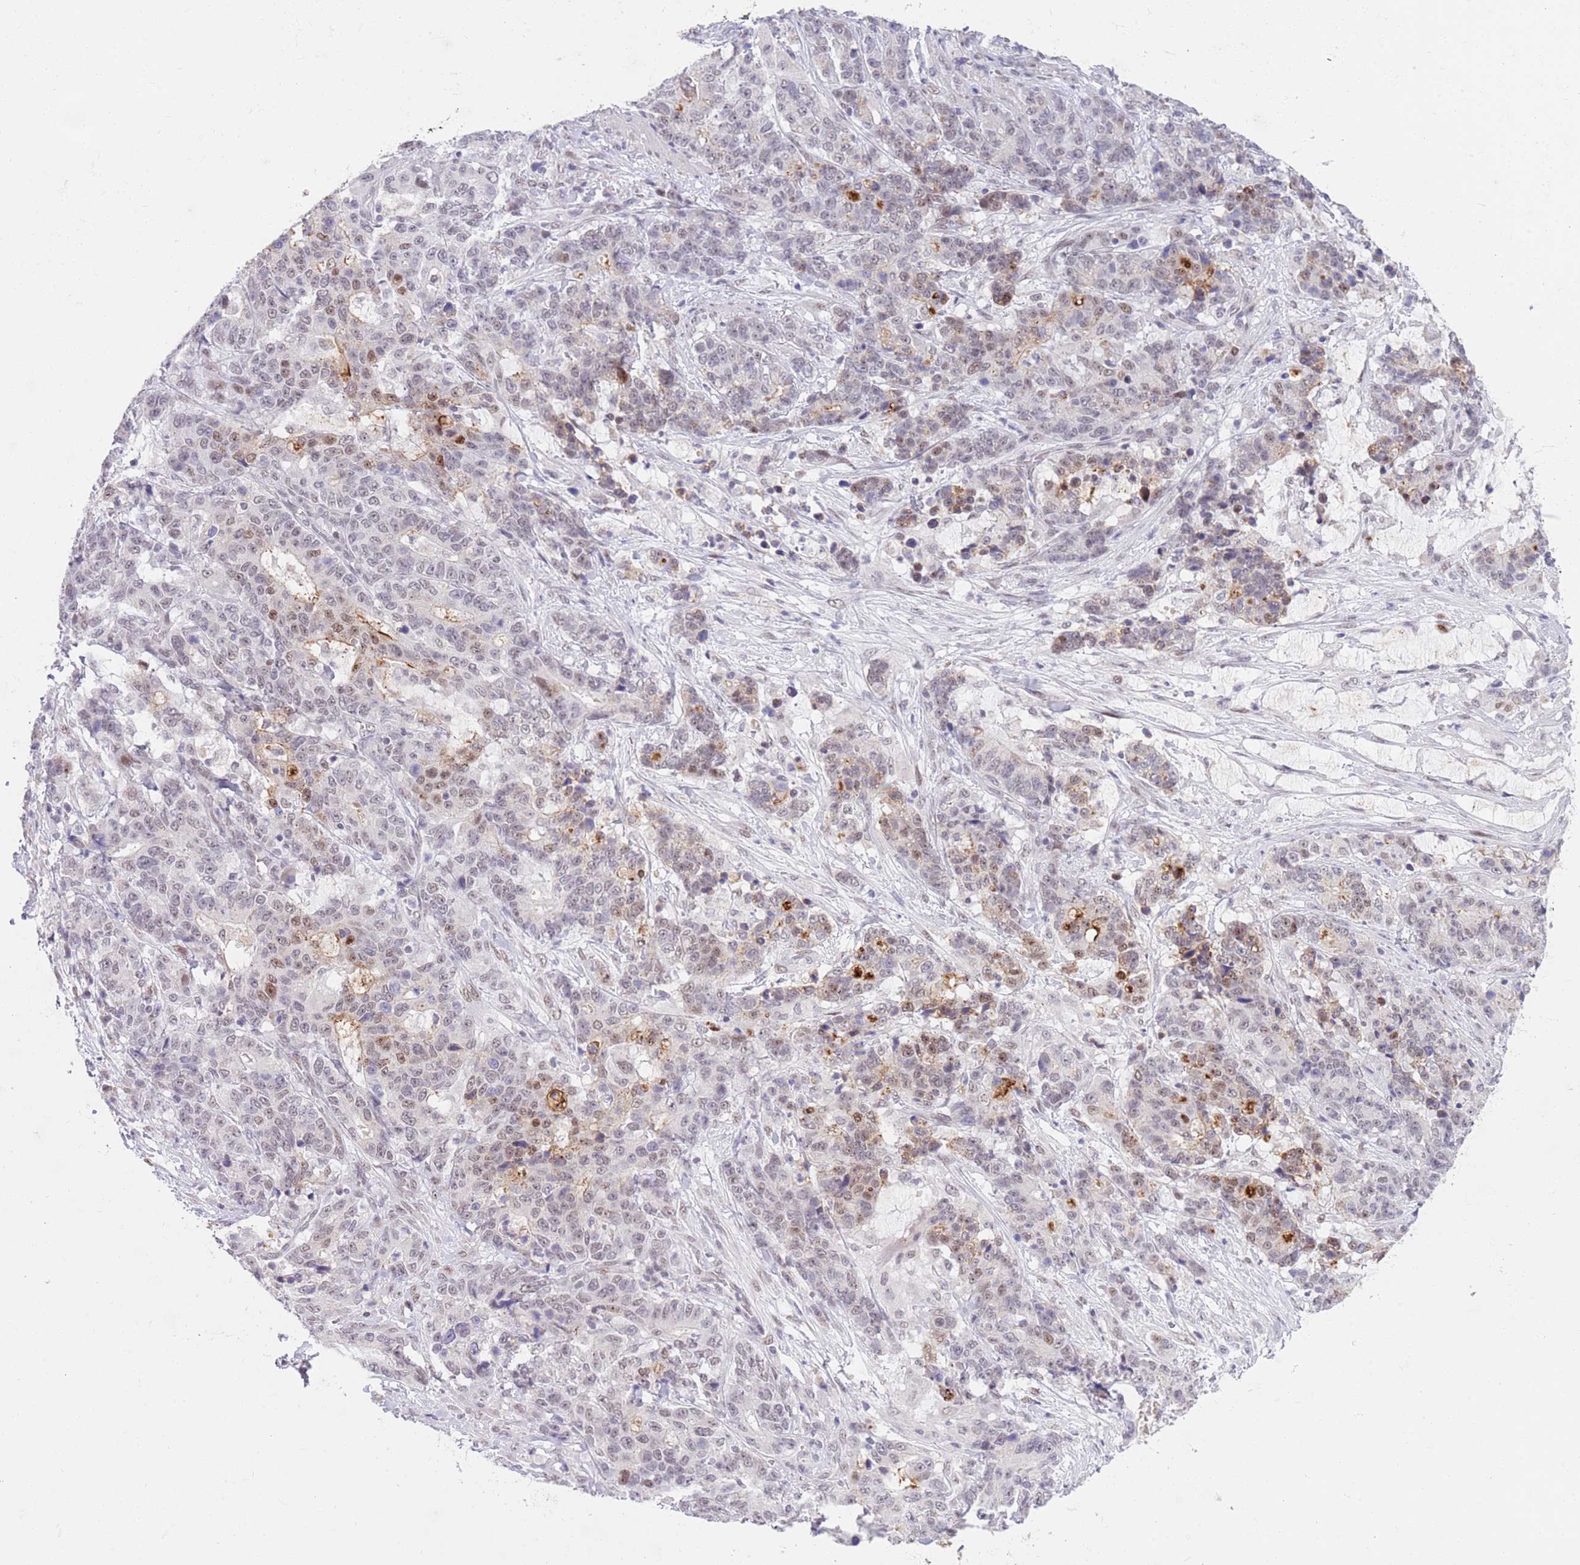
{"staining": {"intensity": "moderate", "quantity": "<25%", "location": "cytoplasmic/membranous,nuclear"}, "tissue": "stomach cancer", "cell_type": "Tumor cells", "image_type": "cancer", "snomed": [{"axis": "morphology", "description": "Normal tissue, NOS"}, {"axis": "morphology", "description": "Adenocarcinoma, NOS"}, {"axis": "topography", "description": "Stomach"}], "caption": "Immunohistochemistry (IHC) histopathology image of stomach cancer (adenocarcinoma) stained for a protein (brown), which displays low levels of moderate cytoplasmic/membranous and nuclear staining in approximately <25% of tumor cells.", "gene": "RFX1", "patient": {"sex": "female", "age": 64}}